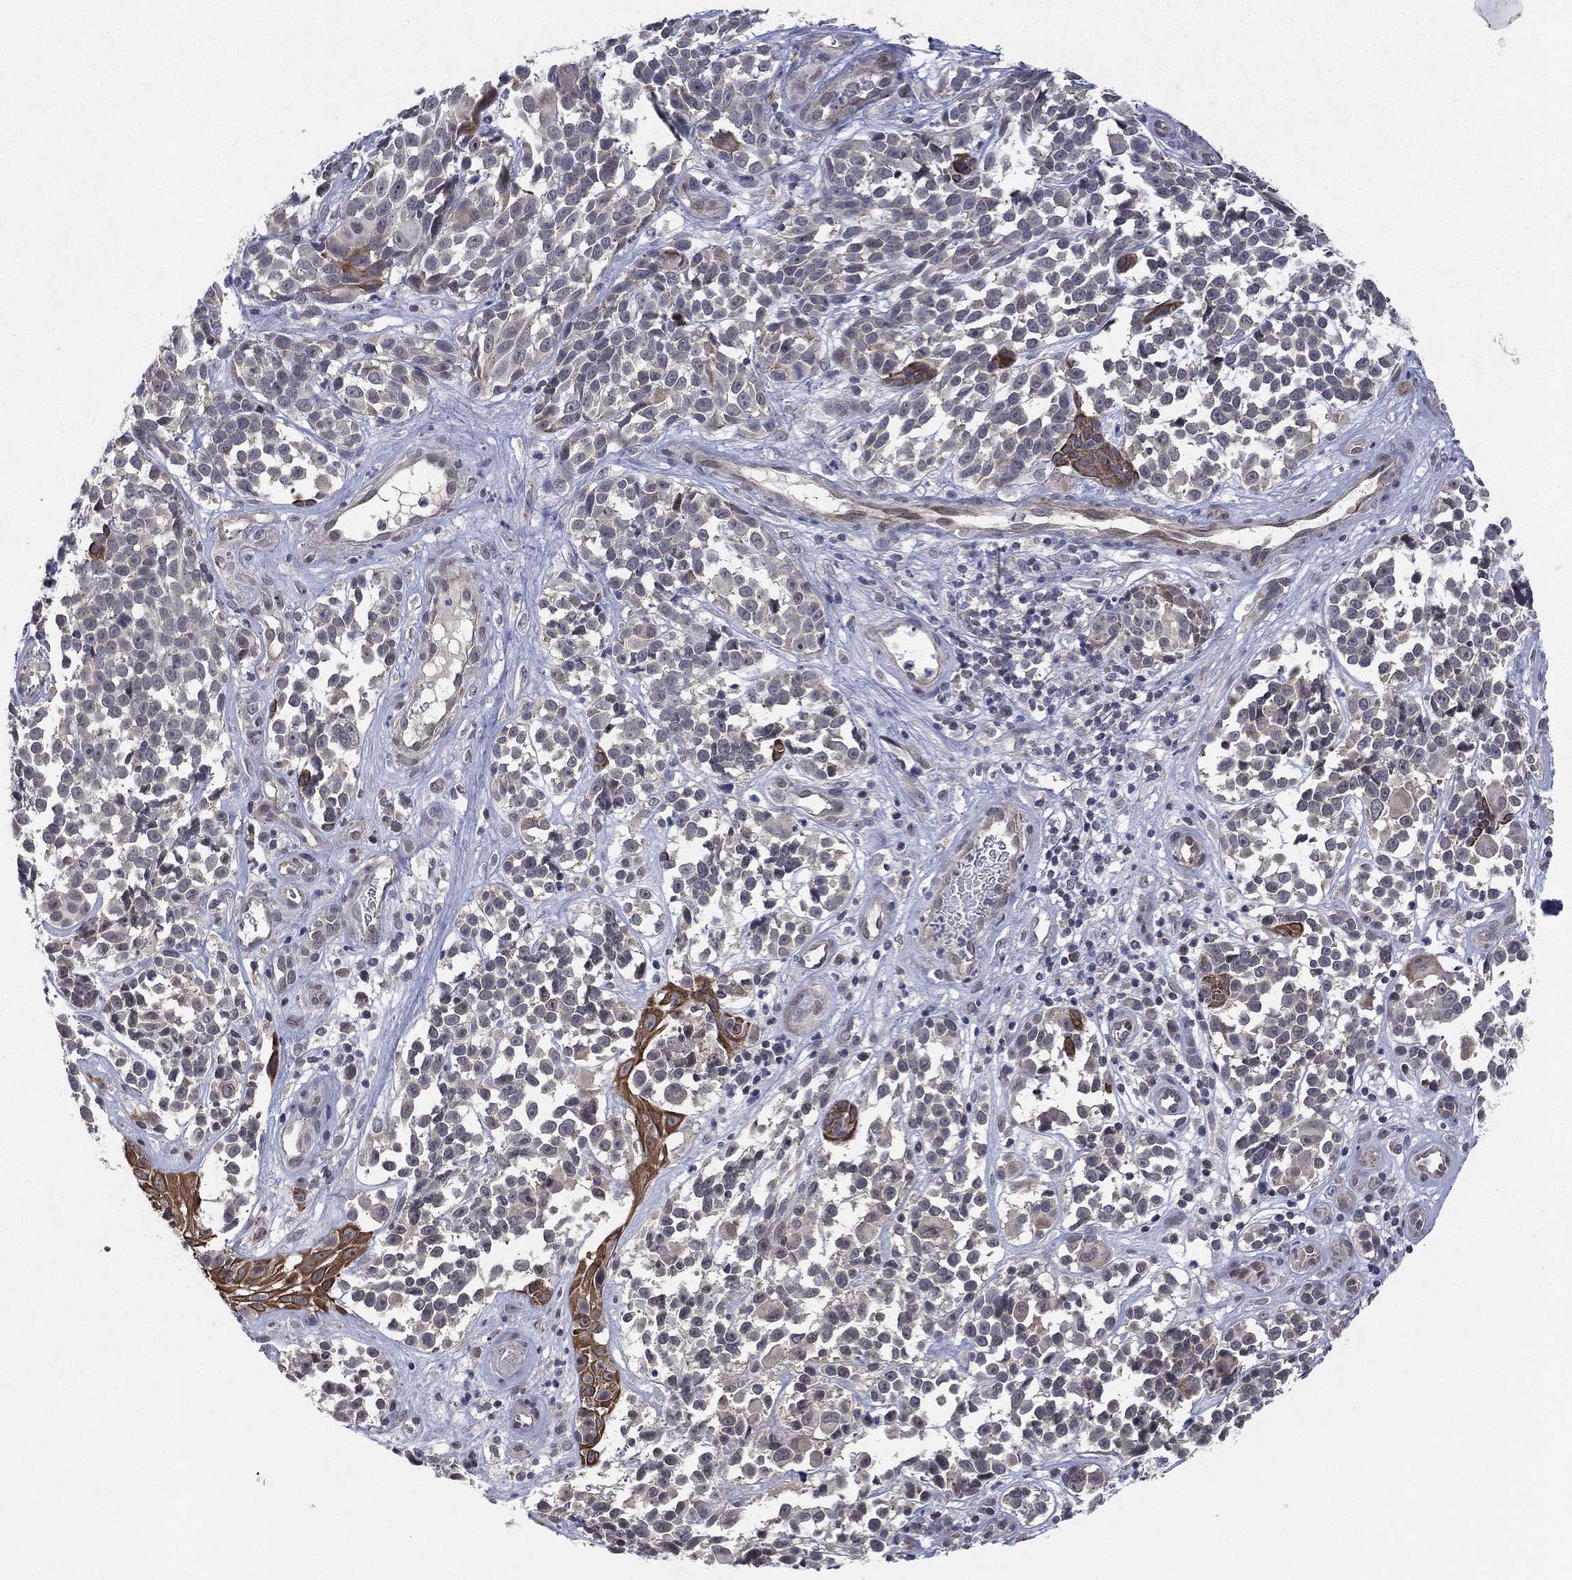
{"staining": {"intensity": "negative", "quantity": "none", "location": "none"}, "tissue": "melanoma", "cell_type": "Tumor cells", "image_type": "cancer", "snomed": [{"axis": "morphology", "description": "Malignant melanoma, NOS"}, {"axis": "topography", "description": "Skin"}], "caption": "Micrograph shows no significant protein expression in tumor cells of malignant melanoma. (Immunohistochemistry, brightfield microscopy, high magnification).", "gene": "KAT14", "patient": {"sex": "female", "age": 88}}